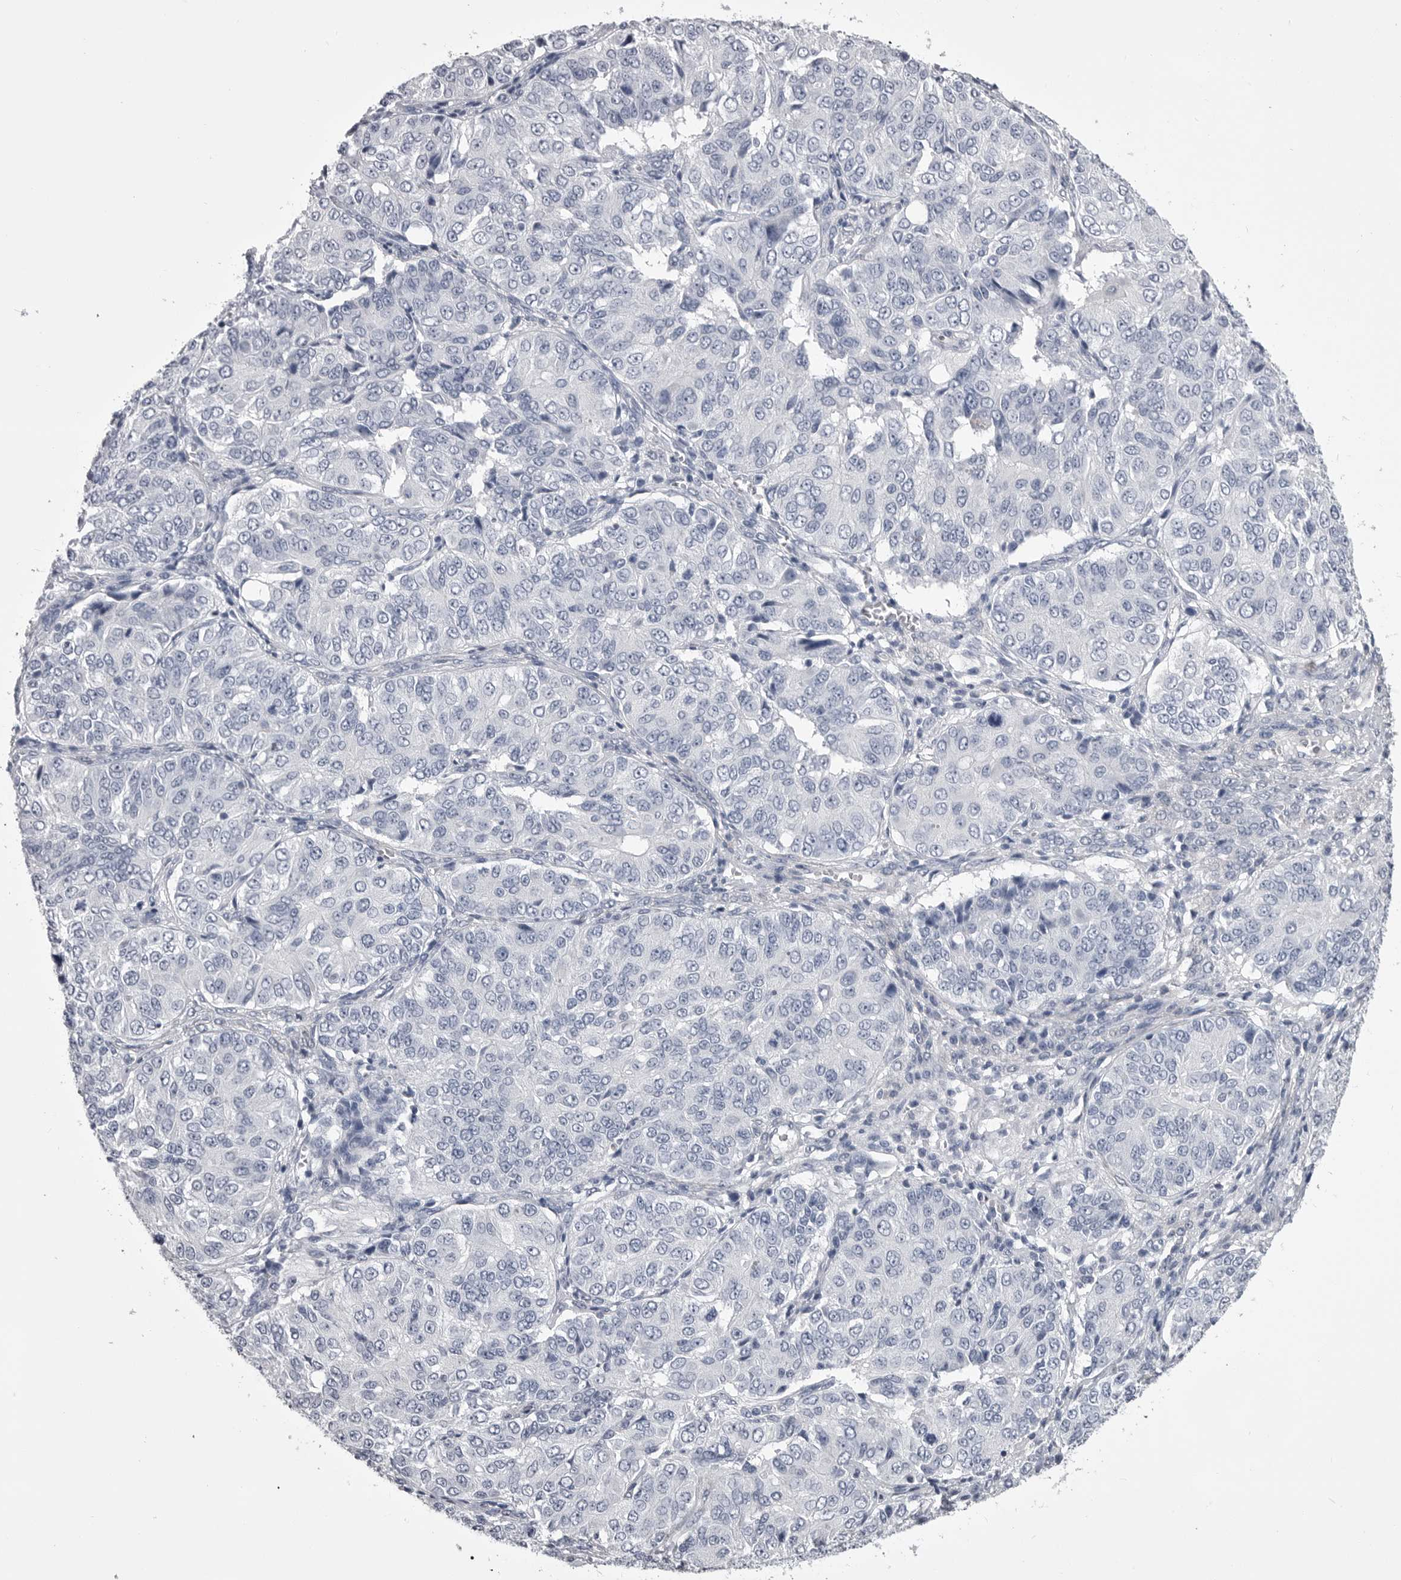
{"staining": {"intensity": "negative", "quantity": "none", "location": "none"}, "tissue": "ovarian cancer", "cell_type": "Tumor cells", "image_type": "cancer", "snomed": [{"axis": "morphology", "description": "Carcinoma, endometroid"}, {"axis": "topography", "description": "Ovary"}], "caption": "A photomicrograph of ovarian cancer (endometroid carcinoma) stained for a protein exhibits no brown staining in tumor cells. (DAB (3,3'-diaminobenzidine) immunohistochemistry with hematoxylin counter stain).", "gene": "ANK2", "patient": {"sex": "female", "age": 51}}